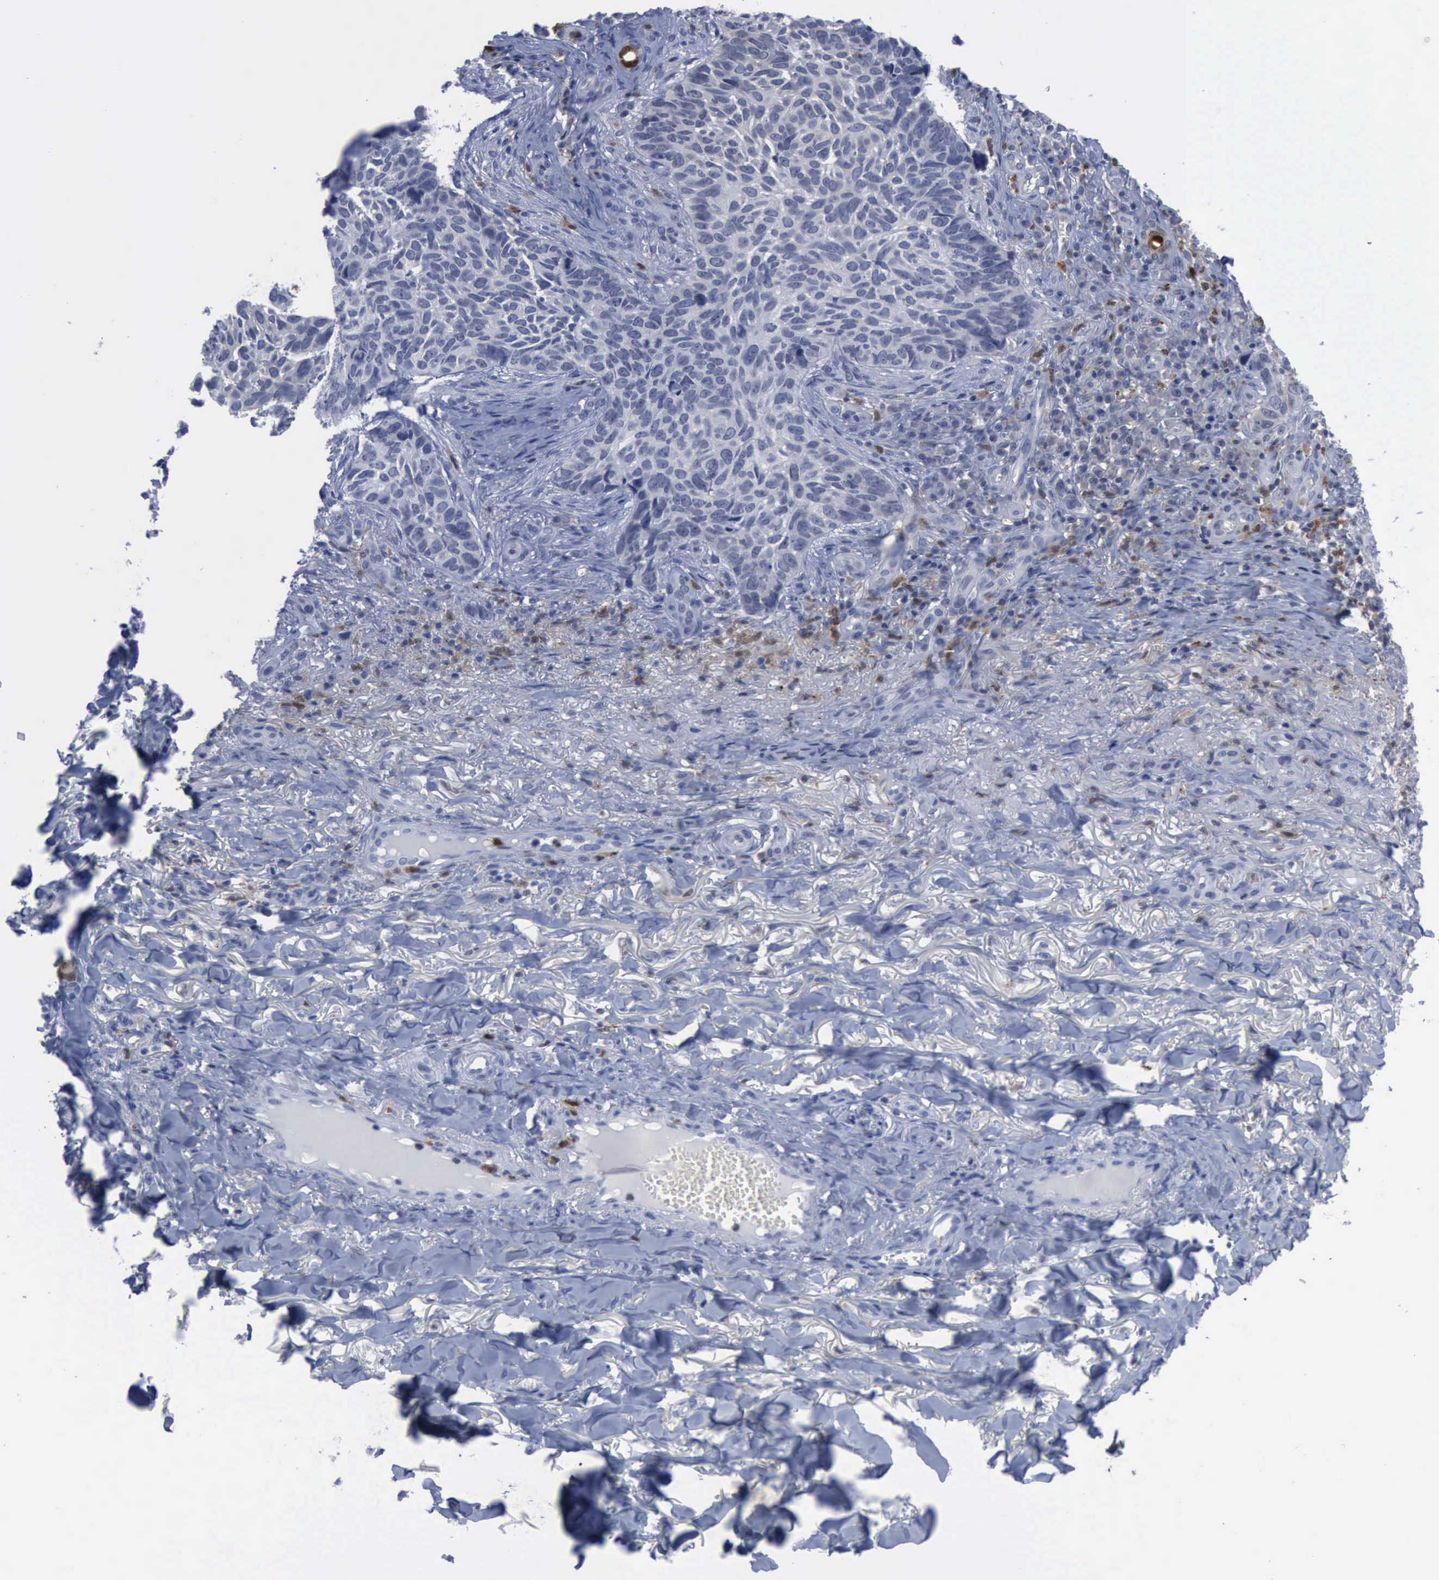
{"staining": {"intensity": "negative", "quantity": "none", "location": "none"}, "tissue": "skin cancer", "cell_type": "Tumor cells", "image_type": "cancer", "snomed": [{"axis": "morphology", "description": "Basal cell carcinoma"}, {"axis": "topography", "description": "Skin"}], "caption": "The immunohistochemistry photomicrograph has no significant positivity in tumor cells of skin cancer (basal cell carcinoma) tissue.", "gene": "CSTA", "patient": {"sex": "male", "age": 81}}